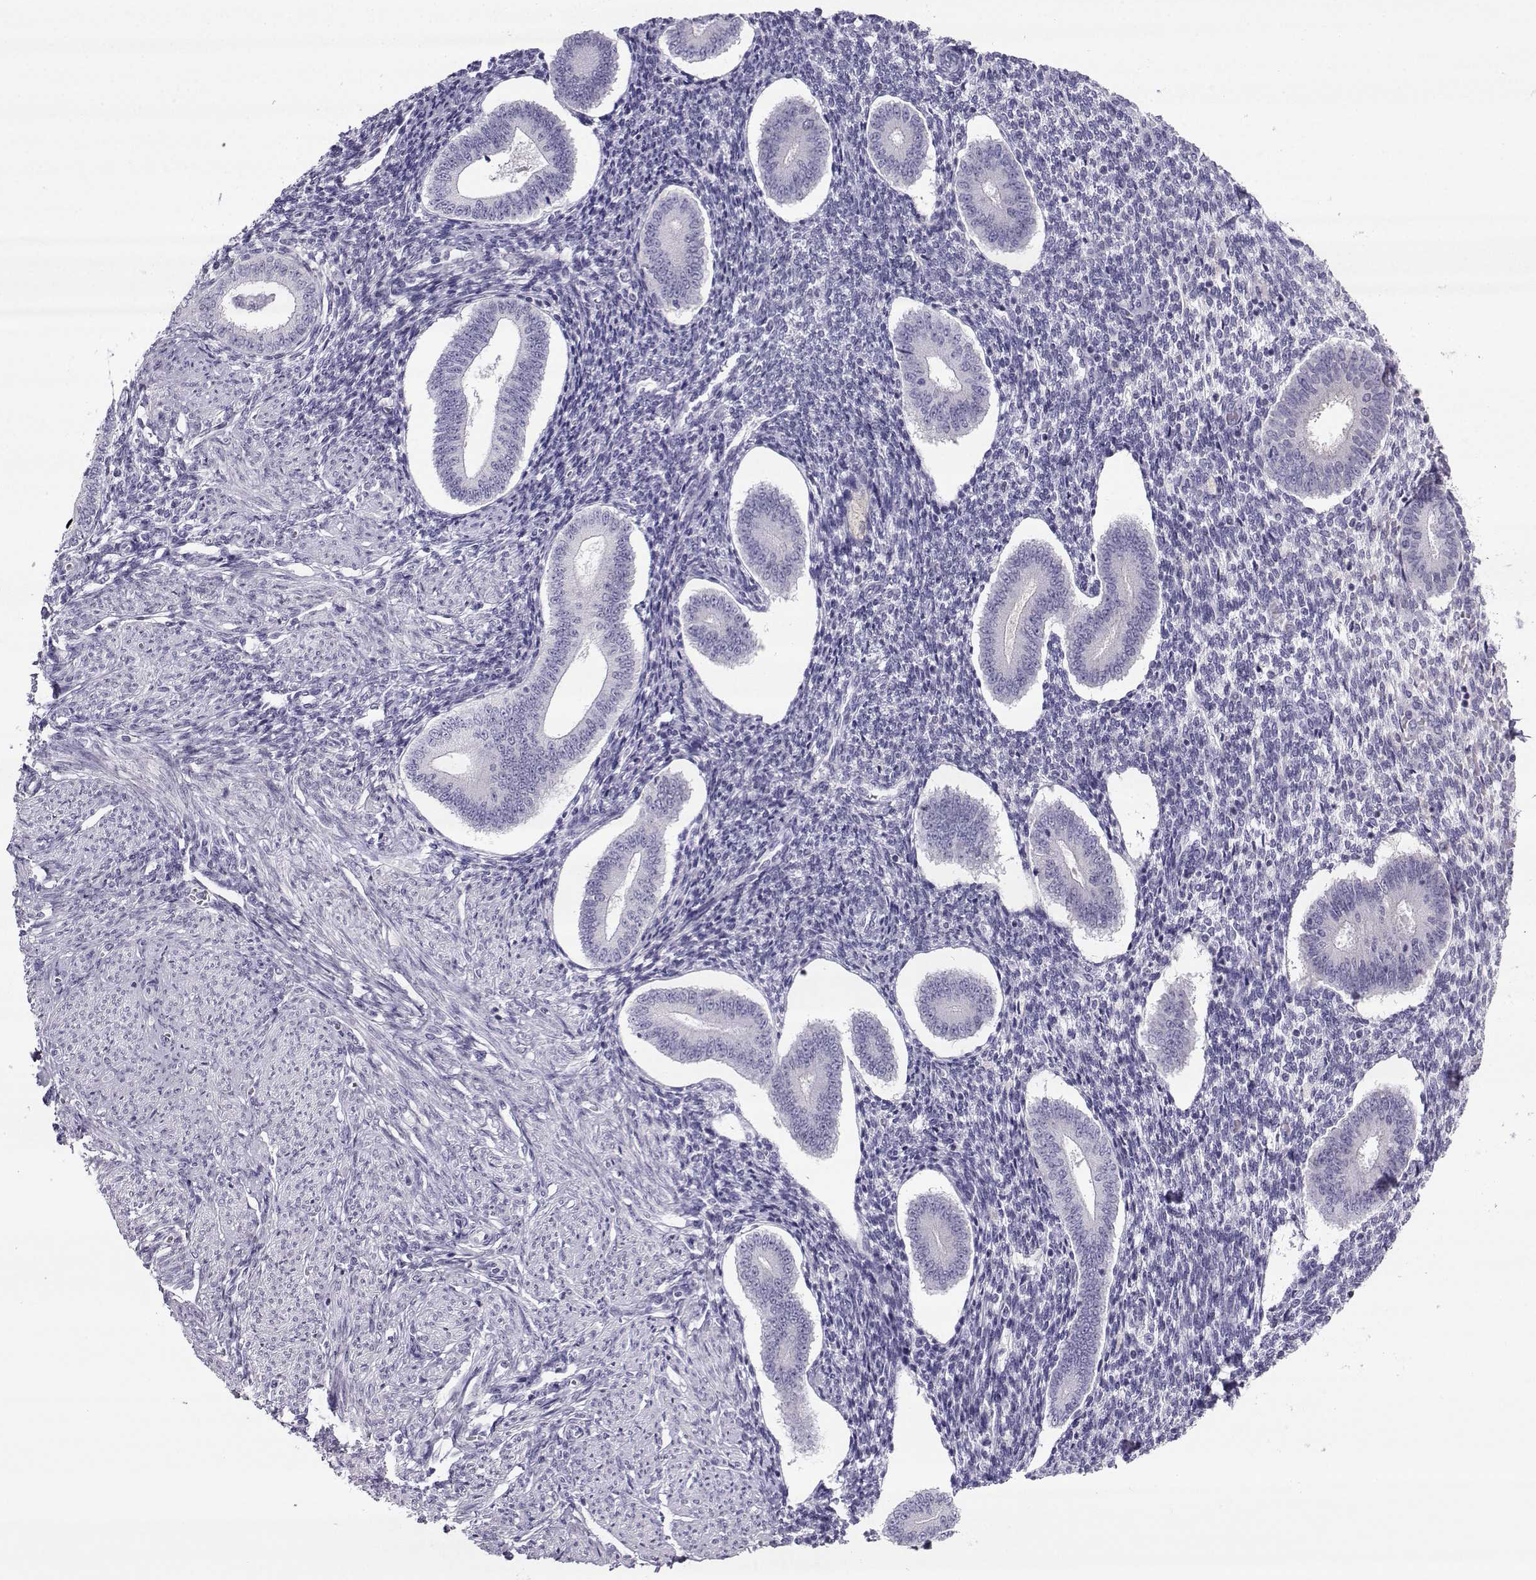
{"staining": {"intensity": "negative", "quantity": "none", "location": "none"}, "tissue": "endometrium", "cell_type": "Cells in endometrial stroma", "image_type": "normal", "snomed": [{"axis": "morphology", "description": "Normal tissue, NOS"}, {"axis": "topography", "description": "Endometrium"}], "caption": "Protein analysis of unremarkable endometrium shows no significant positivity in cells in endometrial stroma.", "gene": "ARMC2", "patient": {"sex": "female", "age": 40}}